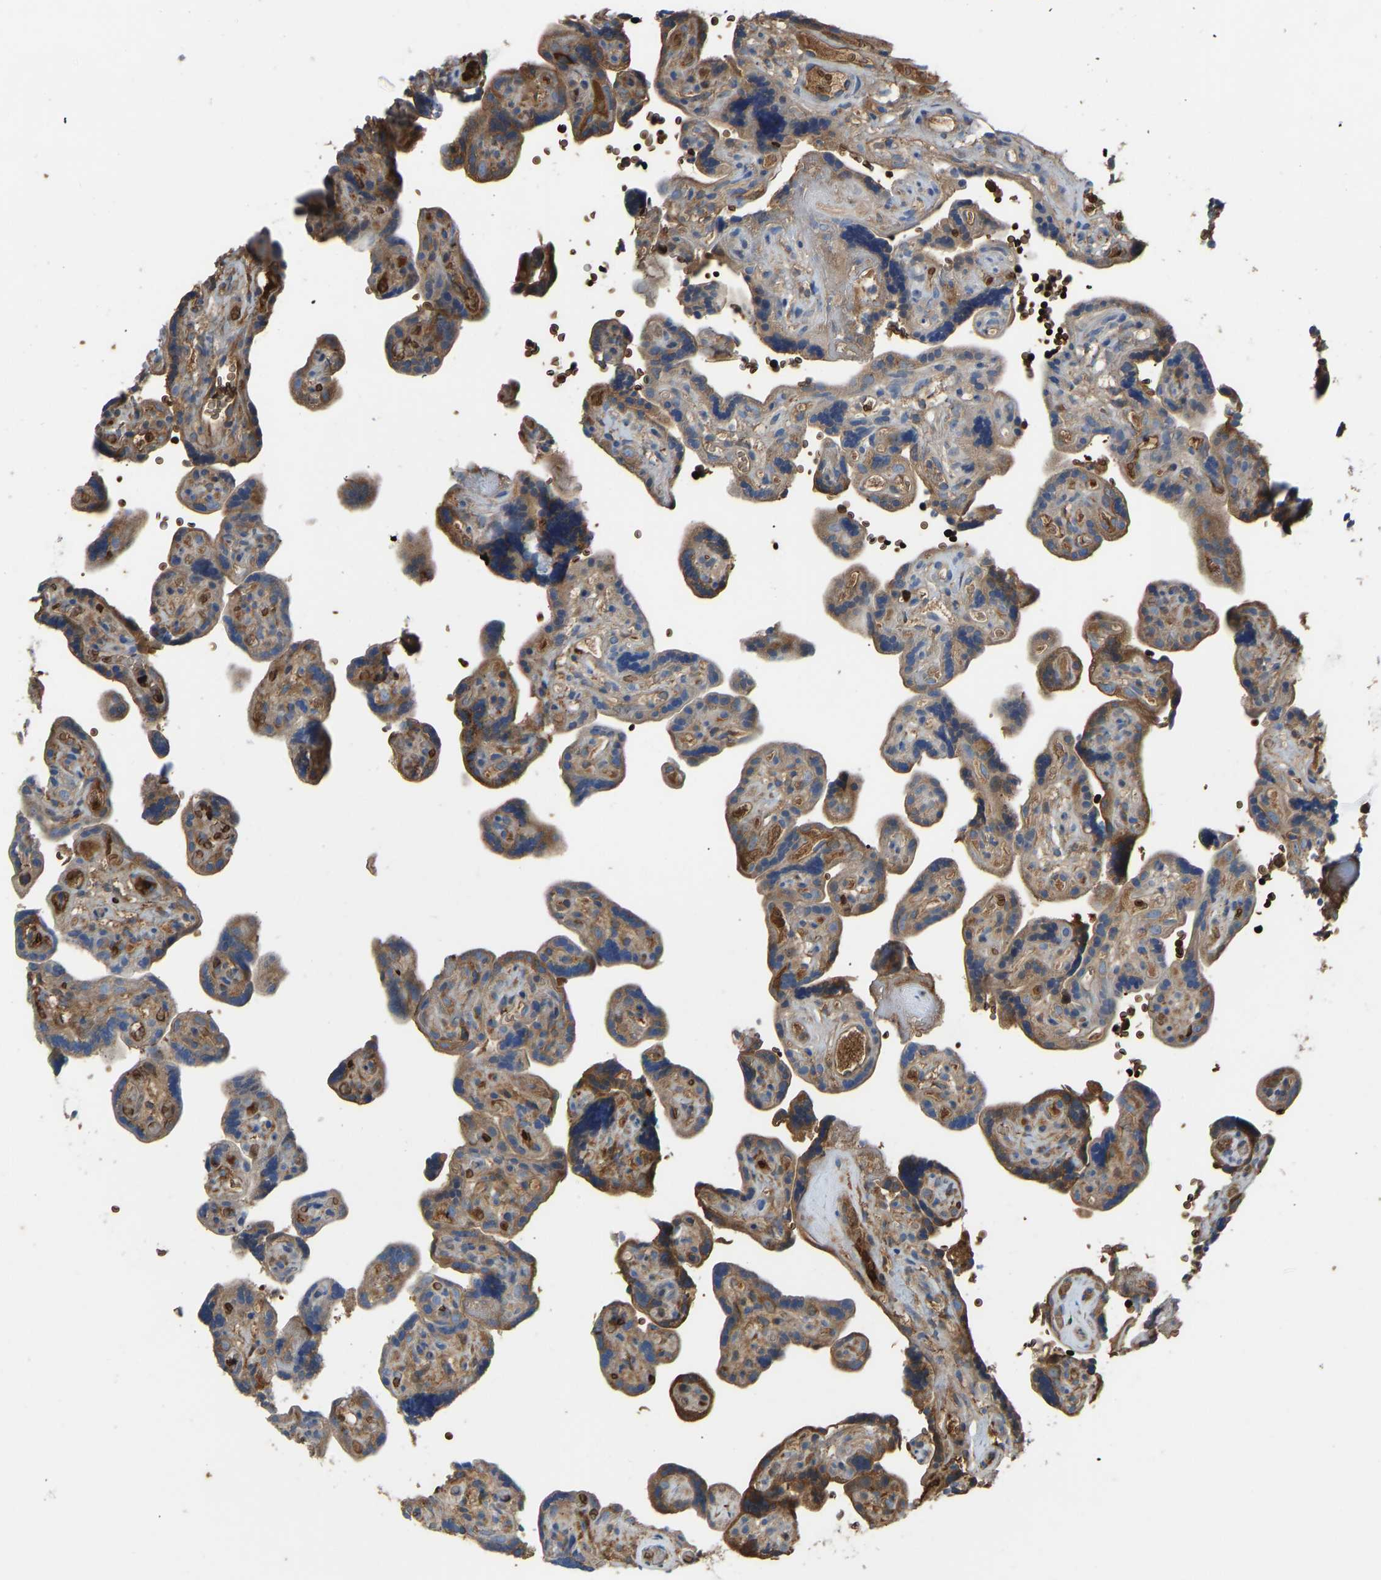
{"staining": {"intensity": "negative", "quantity": "none", "location": "none"}, "tissue": "placenta", "cell_type": "Decidual cells", "image_type": "normal", "snomed": [{"axis": "morphology", "description": "Normal tissue, NOS"}, {"axis": "topography", "description": "Placenta"}], "caption": "This is an immunohistochemistry image of unremarkable human placenta. There is no positivity in decidual cells.", "gene": "PIGS", "patient": {"sex": "female", "age": 30}}